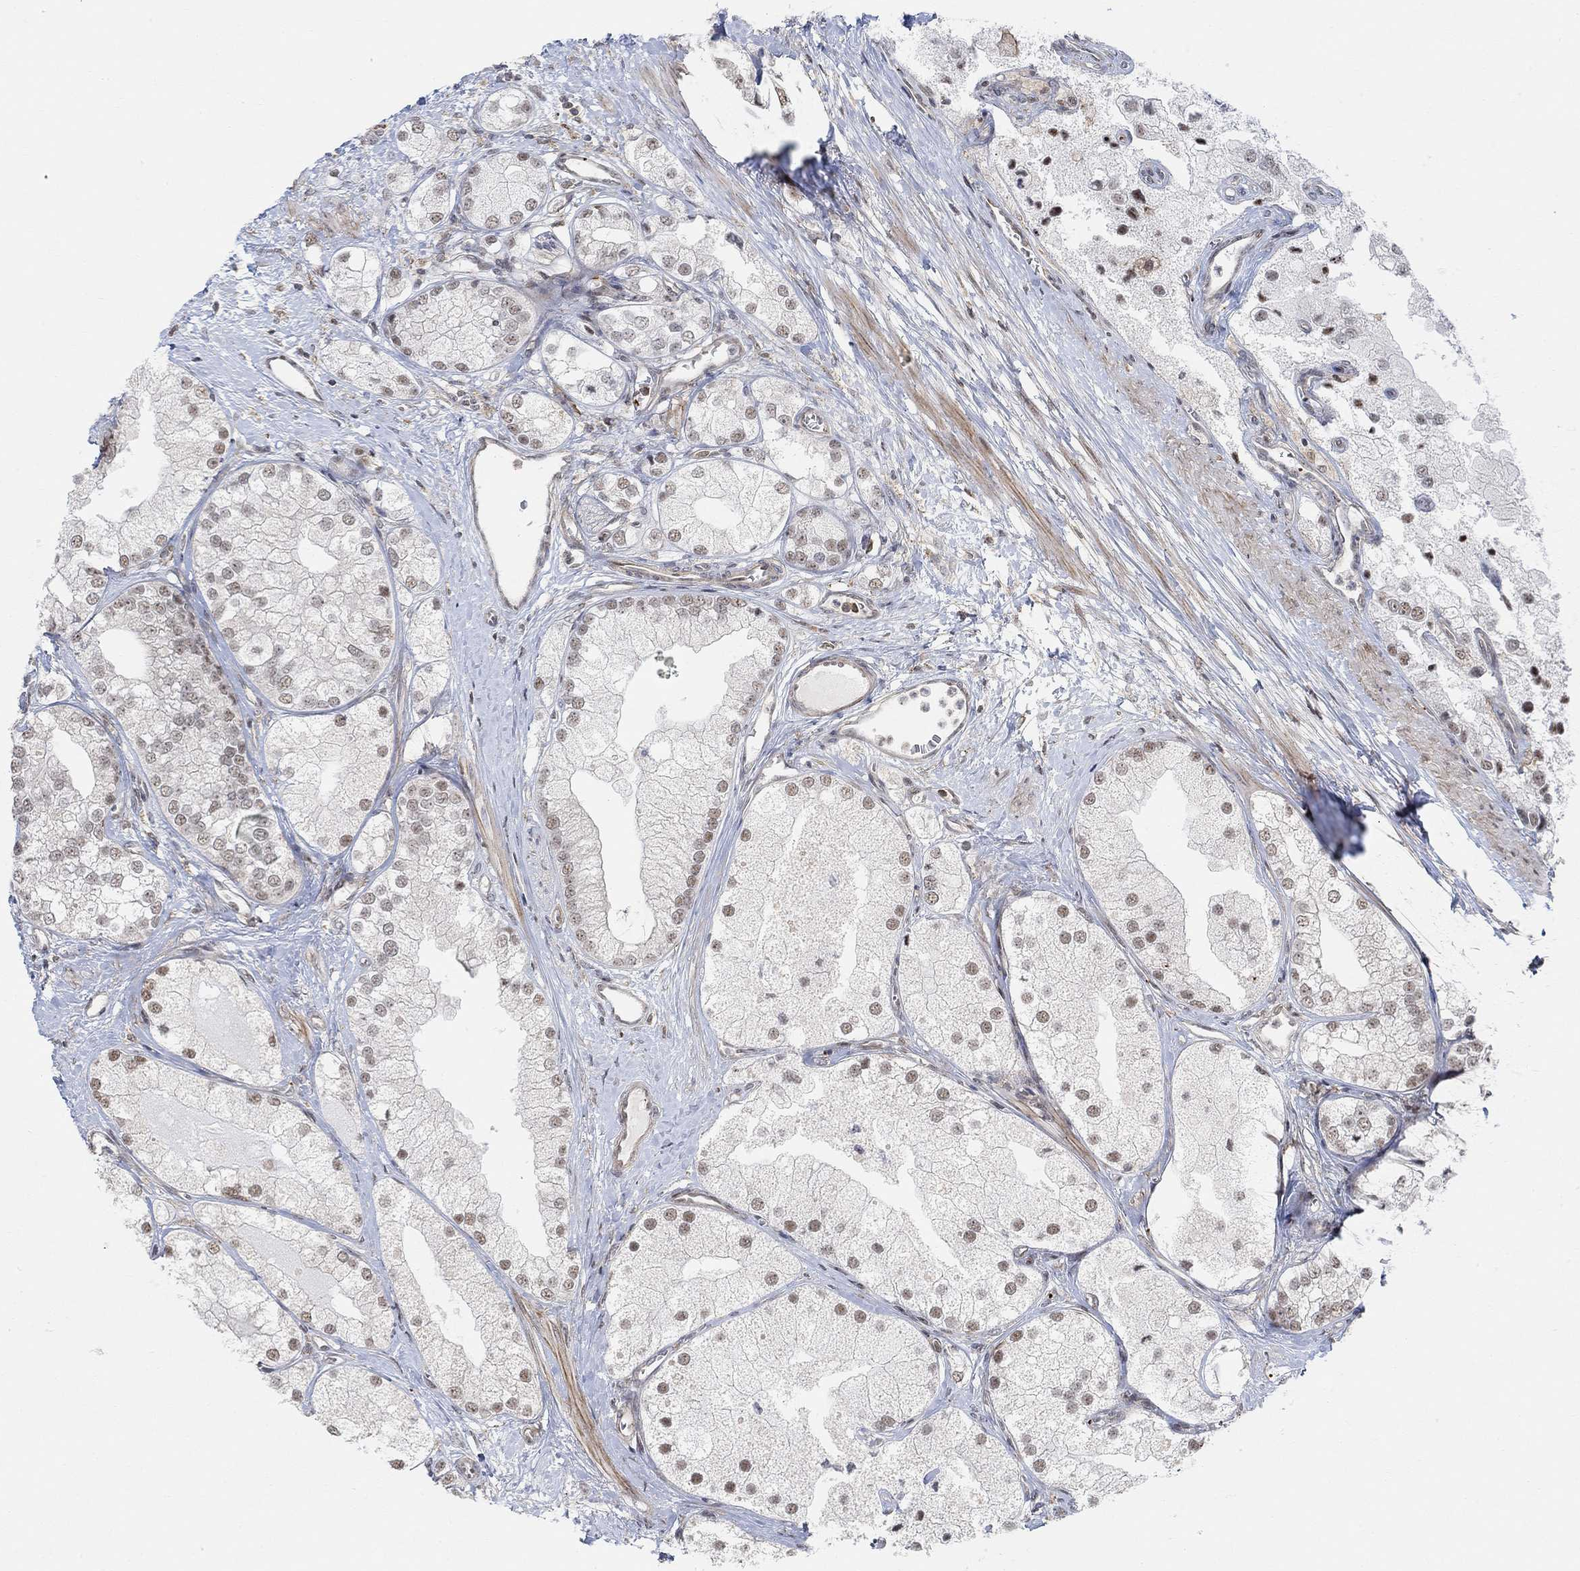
{"staining": {"intensity": "moderate", "quantity": "<25%", "location": "nuclear"}, "tissue": "prostate cancer", "cell_type": "Tumor cells", "image_type": "cancer", "snomed": [{"axis": "morphology", "description": "Adenocarcinoma, NOS"}, {"axis": "topography", "description": "Prostate and seminal vesicle, NOS"}, {"axis": "topography", "description": "Prostate"}], "caption": "IHC micrograph of neoplastic tissue: prostate adenocarcinoma stained using IHC displays low levels of moderate protein expression localized specifically in the nuclear of tumor cells, appearing as a nuclear brown color.", "gene": "PWWP2B", "patient": {"sex": "male", "age": 79}}